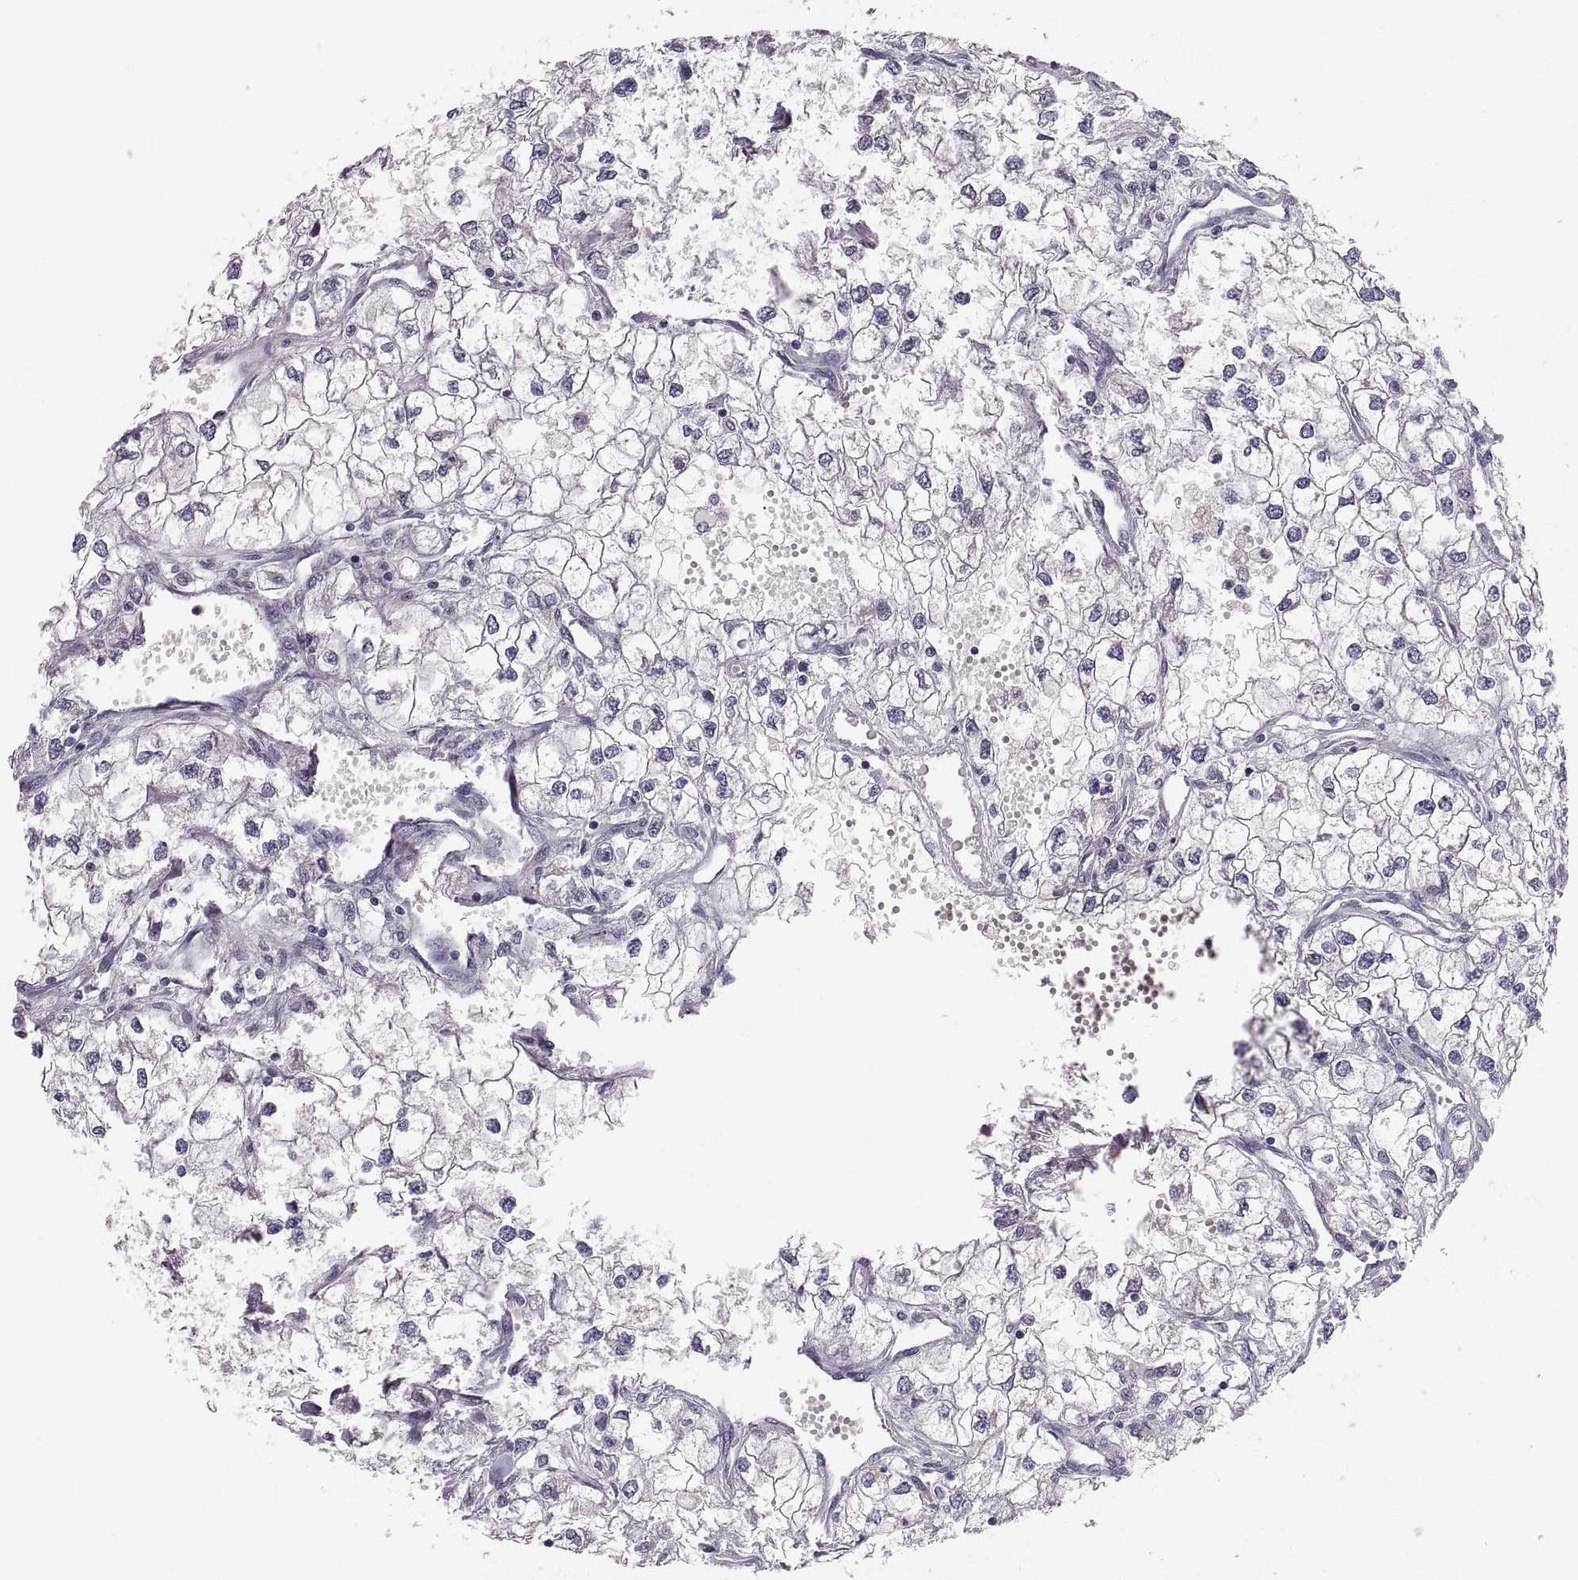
{"staining": {"intensity": "negative", "quantity": "none", "location": "none"}, "tissue": "renal cancer", "cell_type": "Tumor cells", "image_type": "cancer", "snomed": [{"axis": "morphology", "description": "Adenocarcinoma, NOS"}, {"axis": "topography", "description": "Kidney"}], "caption": "An image of human renal cancer (adenocarcinoma) is negative for staining in tumor cells.", "gene": "ADH6", "patient": {"sex": "male", "age": 59}}